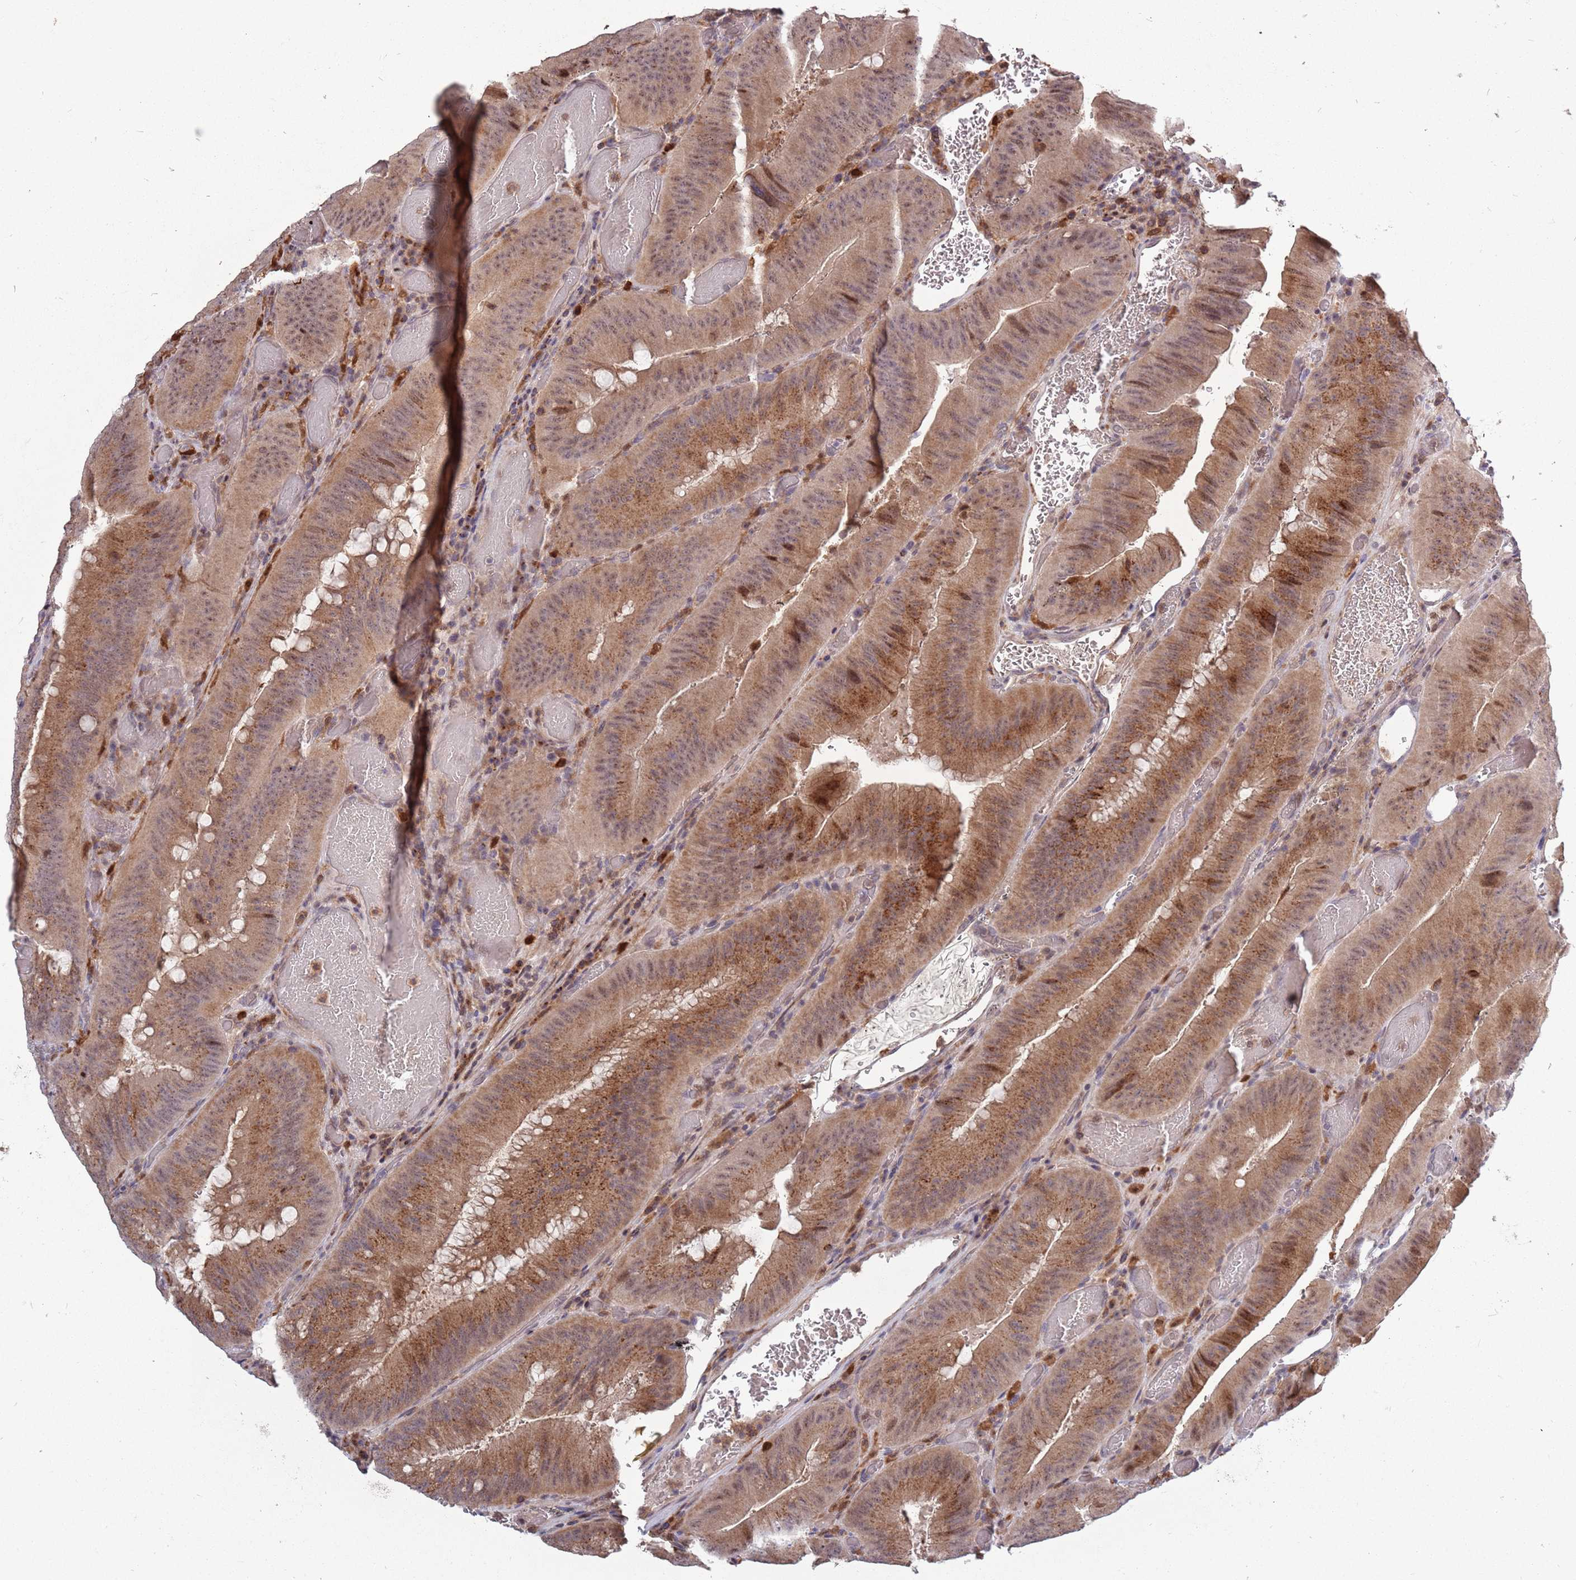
{"staining": {"intensity": "moderate", "quantity": ">75%", "location": "cytoplasmic/membranous,nuclear"}, "tissue": "colorectal cancer", "cell_type": "Tumor cells", "image_type": "cancer", "snomed": [{"axis": "morphology", "description": "Adenocarcinoma, NOS"}, {"axis": "topography", "description": "Colon"}], "caption": "DAB (3,3'-diaminobenzidine) immunohistochemical staining of human adenocarcinoma (colorectal) reveals moderate cytoplasmic/membranous and nuclear protein staining in about >75% of tumor cells. The protein is stained brown, and the nuclei are stained in blue (DAB IHC with brightfield microscopy, high magnification).", "gene": "CCNJL", "patient": {"sex": "female", "age": 43}}